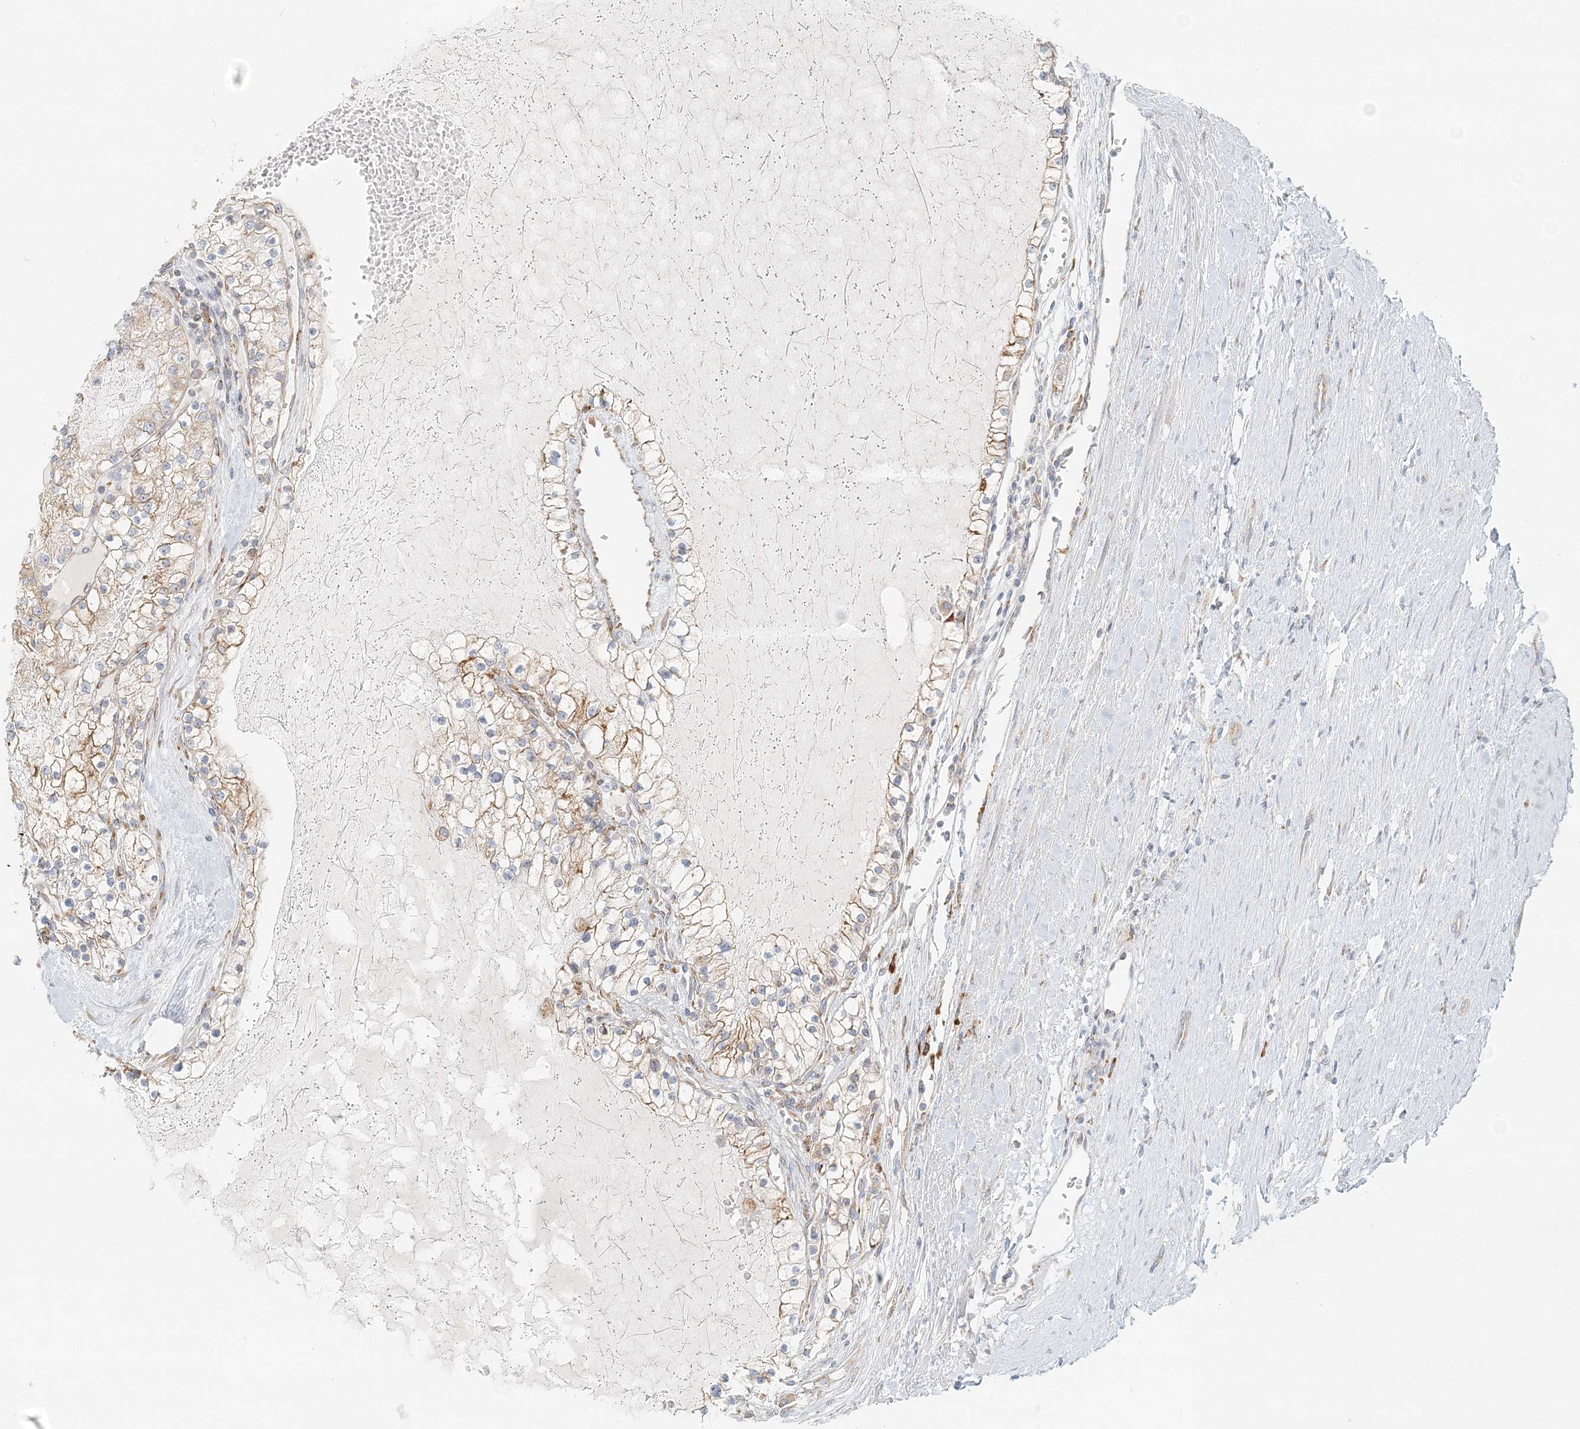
{"staining": {"intensity": "moderate", "quantity": ">75%", "location": "cytoplasmic/membranous"}, "tissue": "renal cancer", "cell_type": "Tumor cells", "image_type": "cancer", "snomed": [{"axis": "morphology", "description": "Normal tissue, NOS"}, {"axis": "morphology", "description": "Adenocarcinoma, NOS"}, {"axis": "topography", "description": "Kidney"}], "caption": "The photomicrograph displays staining of renal cancer (adenocarcinoma), revealing moderate cytoplasmic/membranous protein positivity (brown color) within tumor cells. The staining was performed using DAB (3,3'-diaminobenzidine) to visualize the protein expression in brown, while the nuclei were stained in blue with hematoxylin (Magnification: 20x).", "gene": "STK11IP", "patient": {"sex": "male", "age": 68}}